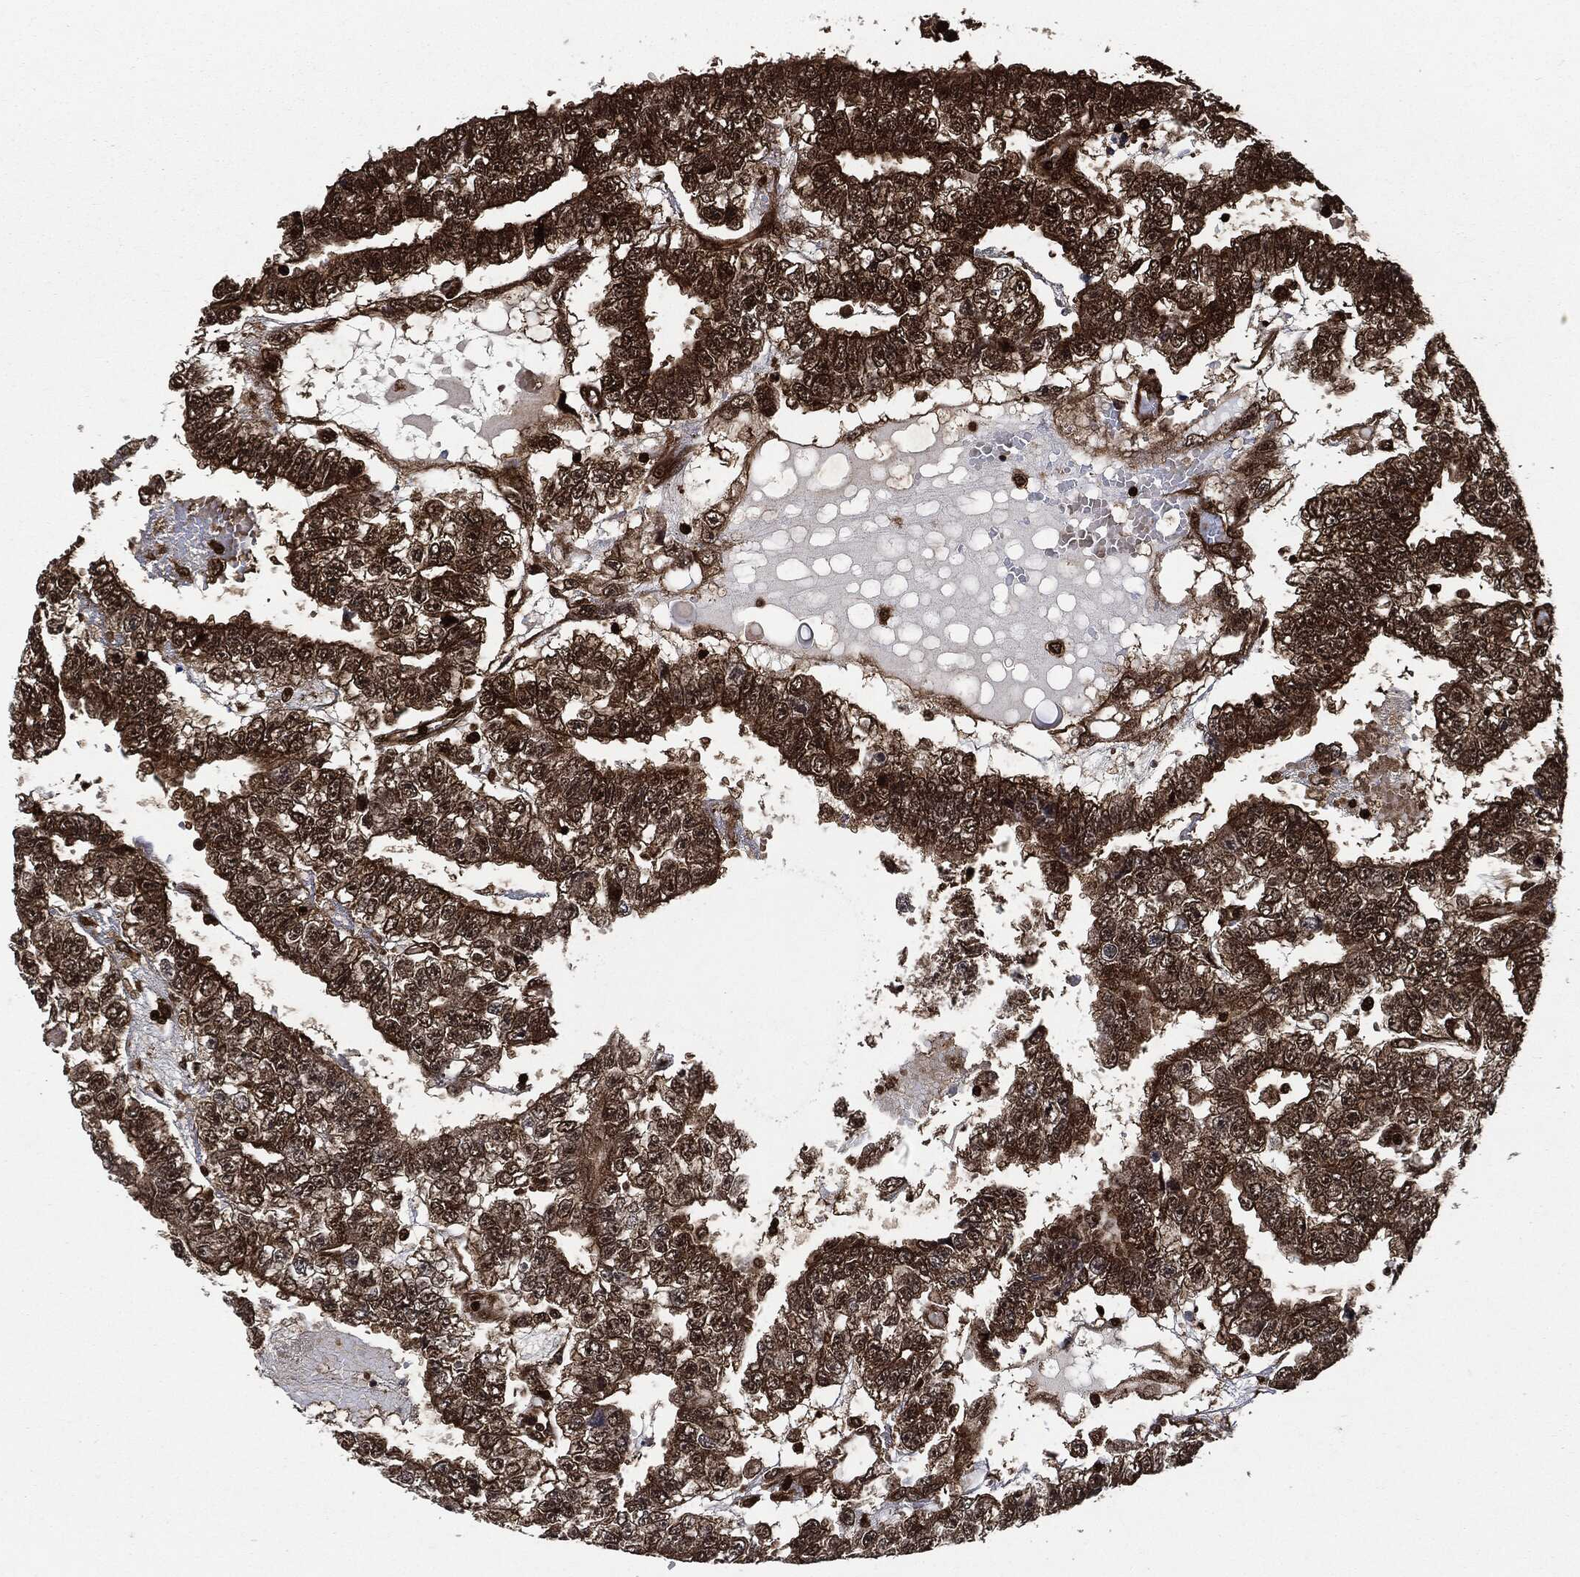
{"staining": {"intensity": "moderate", "quantity": ">75%", "location": "cytoplasmic/membranous"}, "tissue": "testis cancer", "cell_type": "Tumor cells", "image_type": "cancer", "snomed": [{"axis": "morphology", "description": "Carcinoma, Embryonal, NOS"}, {"axis": "topography", "description": "Testis"}], "caption": "Tumor cells show medium levels of moderate cytoplasmic/membranous staining in about >75% of cells in testis cancer.", "gene": "YWHAB", "patient": {"sex": "male", "age": 25}}